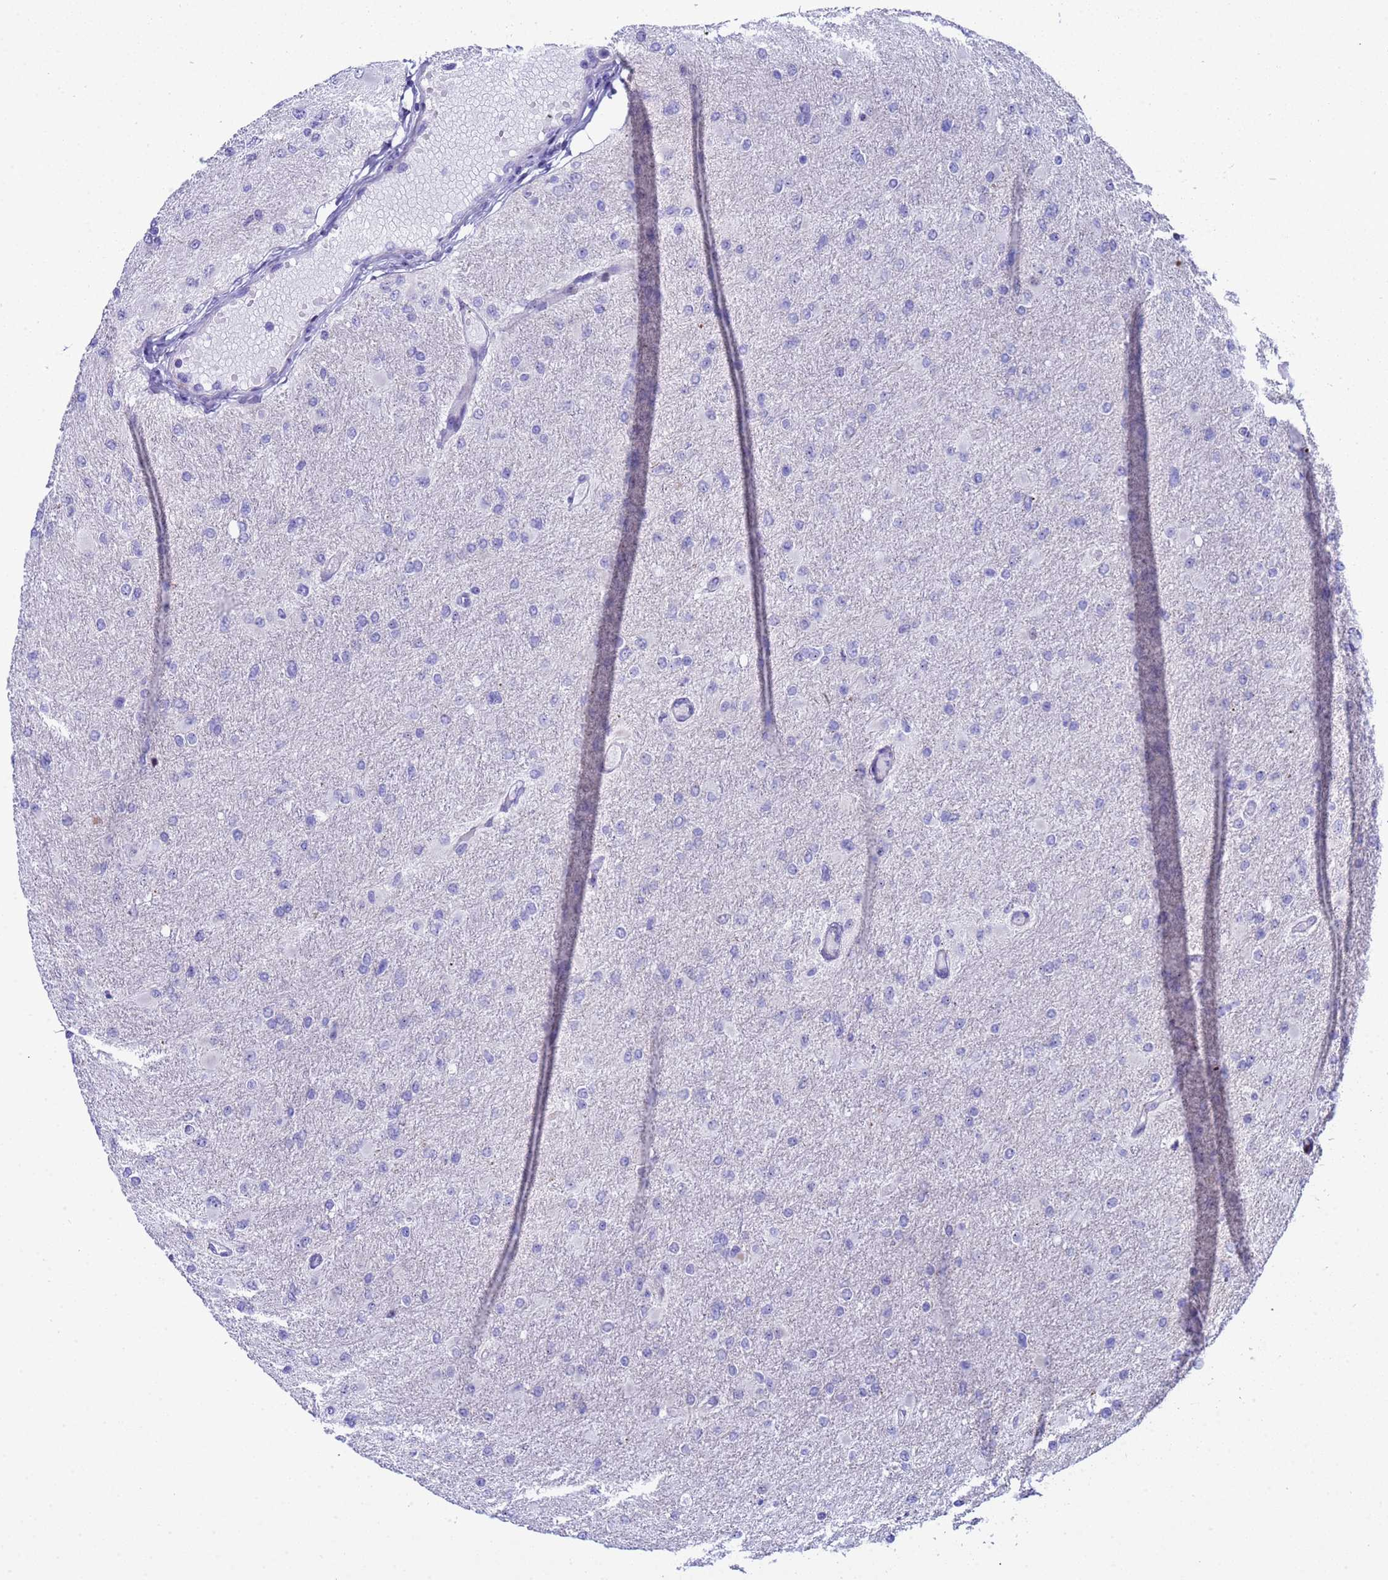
{"staining": {"intensity": "negative", "quantity": "none", "location": "none"}, "tissue": "glioma", "cell_type": "Tumor cells", "image_type": "cancer", "snomed": [{"axis": "morphology", "description": "Glioma, malignant, High grade"}, {"axis": "topography", "description": "Cerebral cortex"}], "caption": "Tumor cells are negative for brown protein staining in glioma.", "gene": "POP5", "patient": {"sex": "female", "age": 36}}